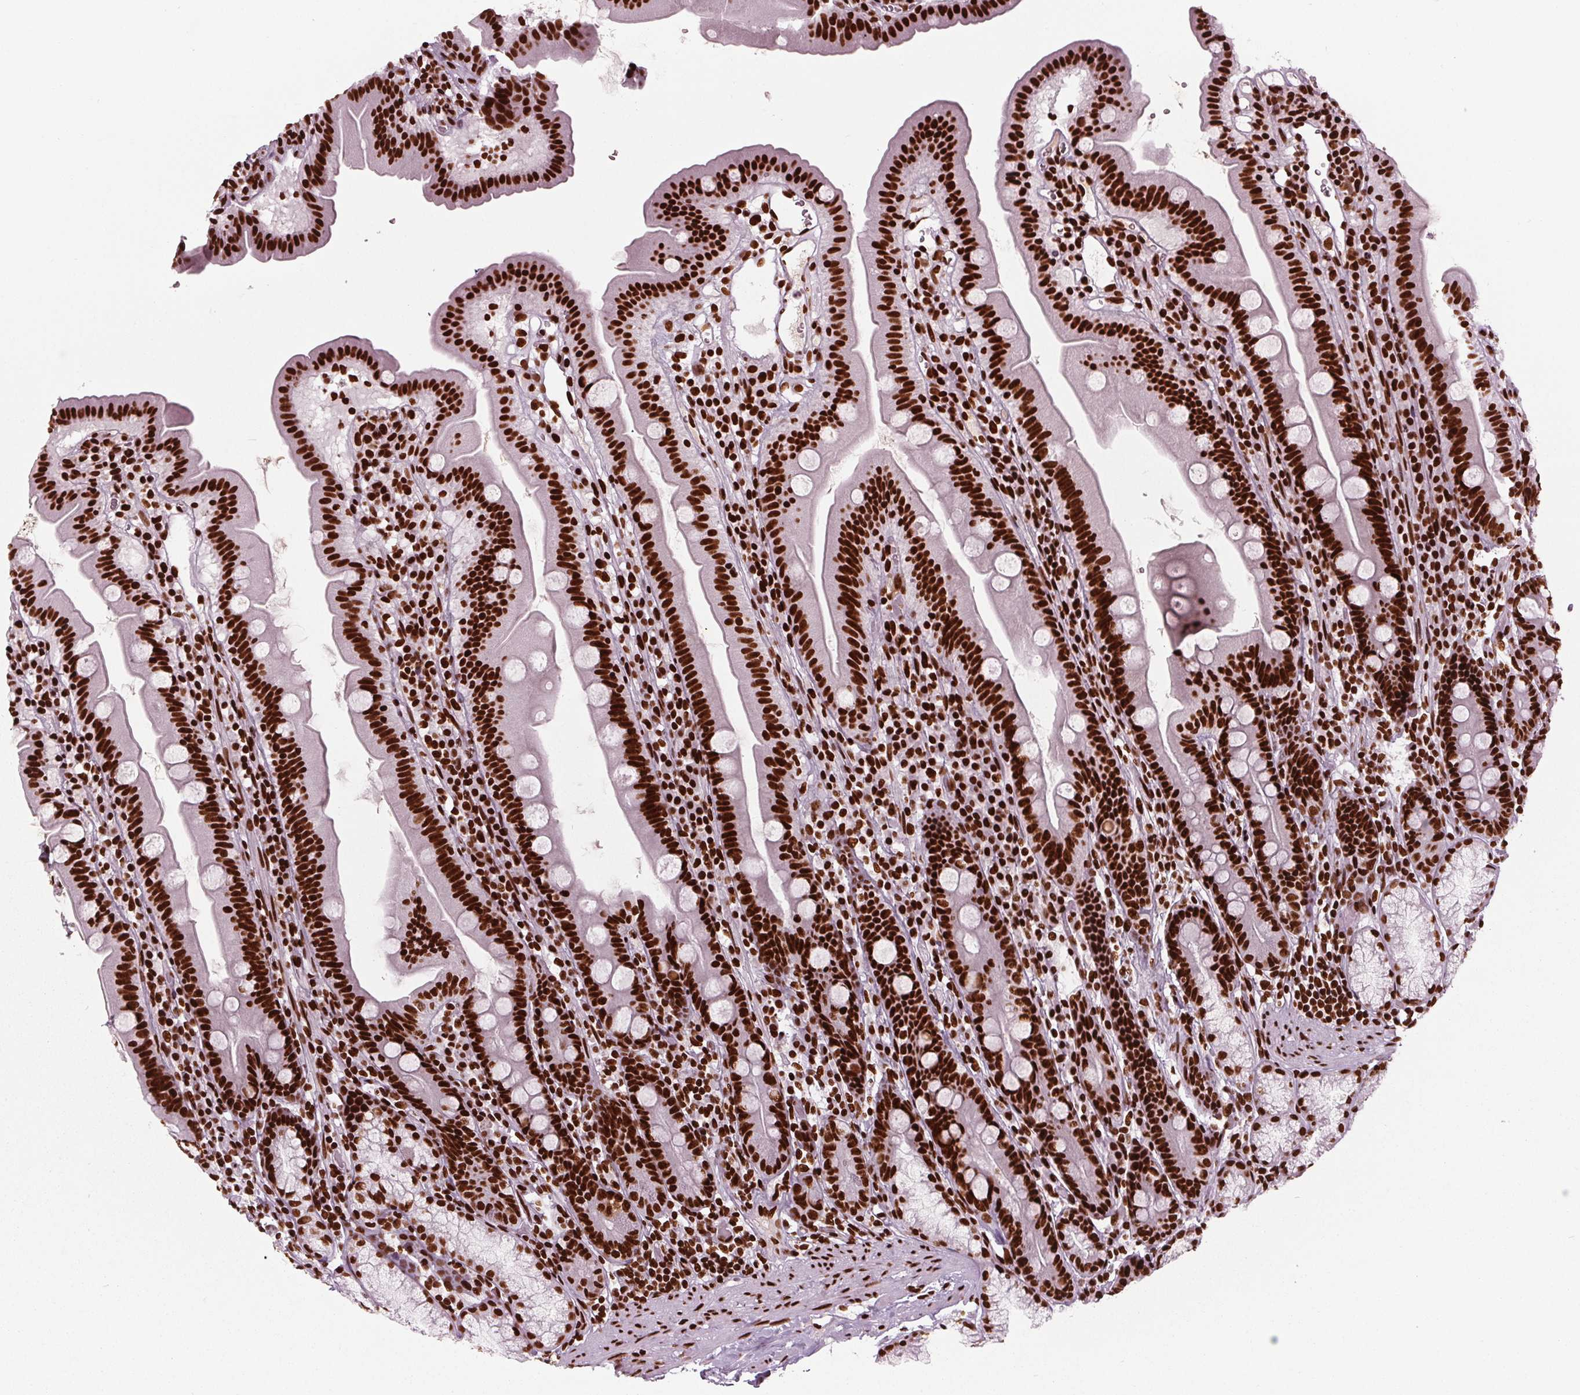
{"staining": {"intensity": "strong", "quantity": ">75%", "location": "nuclear"}, "tissue": "duodenum", "cell_type": "Glandular cells", "image_type": "normal", "snomed": [{"axis": "morphology", "description": "Normal tissue, NOS"}, {"axis": "topography", "description": "Duodenum"}], "caption": "Protein staining exhibits strong nuclear staining in about >75% of glandular cells in benign duodenum. (DAB (3,3'-diaminobenzidine) = brown stain, brightfield microscopy at high magnification).", "gene": "BRD4", "patient": {"sex": "female", "age": 67}}